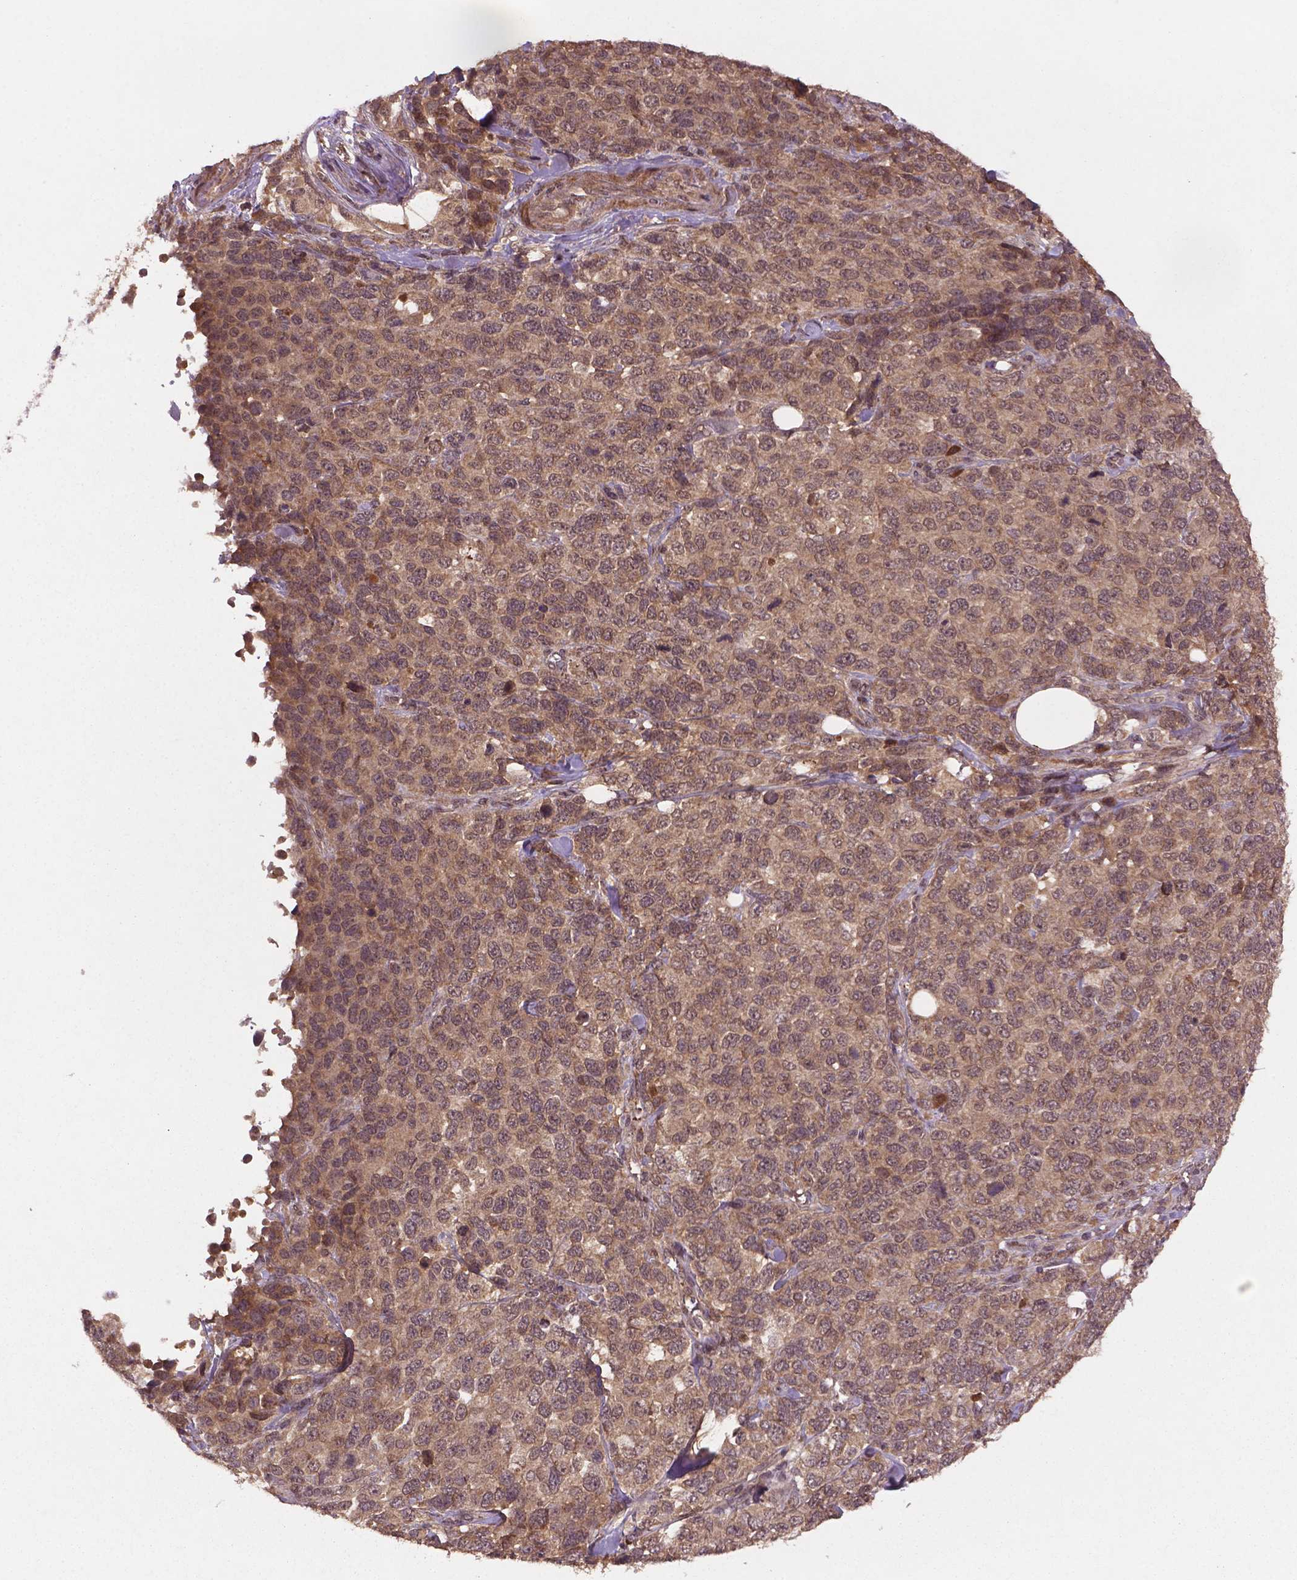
{"staining": {"intensity": "moderate", "quantity": ">75%", "location": "cytoplasmic/membranous,nuclear"}, "tissue": "melanoma", "cell_type": "Tumor cells", "image_type": "cancer", "snomed": [{"axis": "morphology", "description": "Malignant melanoma, Metastatic site"}, {"axis": "topography", "description": "Skin"}], "caption": "Immunohistochemistry (IHC) of malignant melanoma (metastatic site) displays medium levels of moderate cytoplasmic/membranous and nuclear staining in about >75% of tumor cells.", "gene": "NIPAL2", "patient": {"sex": "male", "age": 84}}